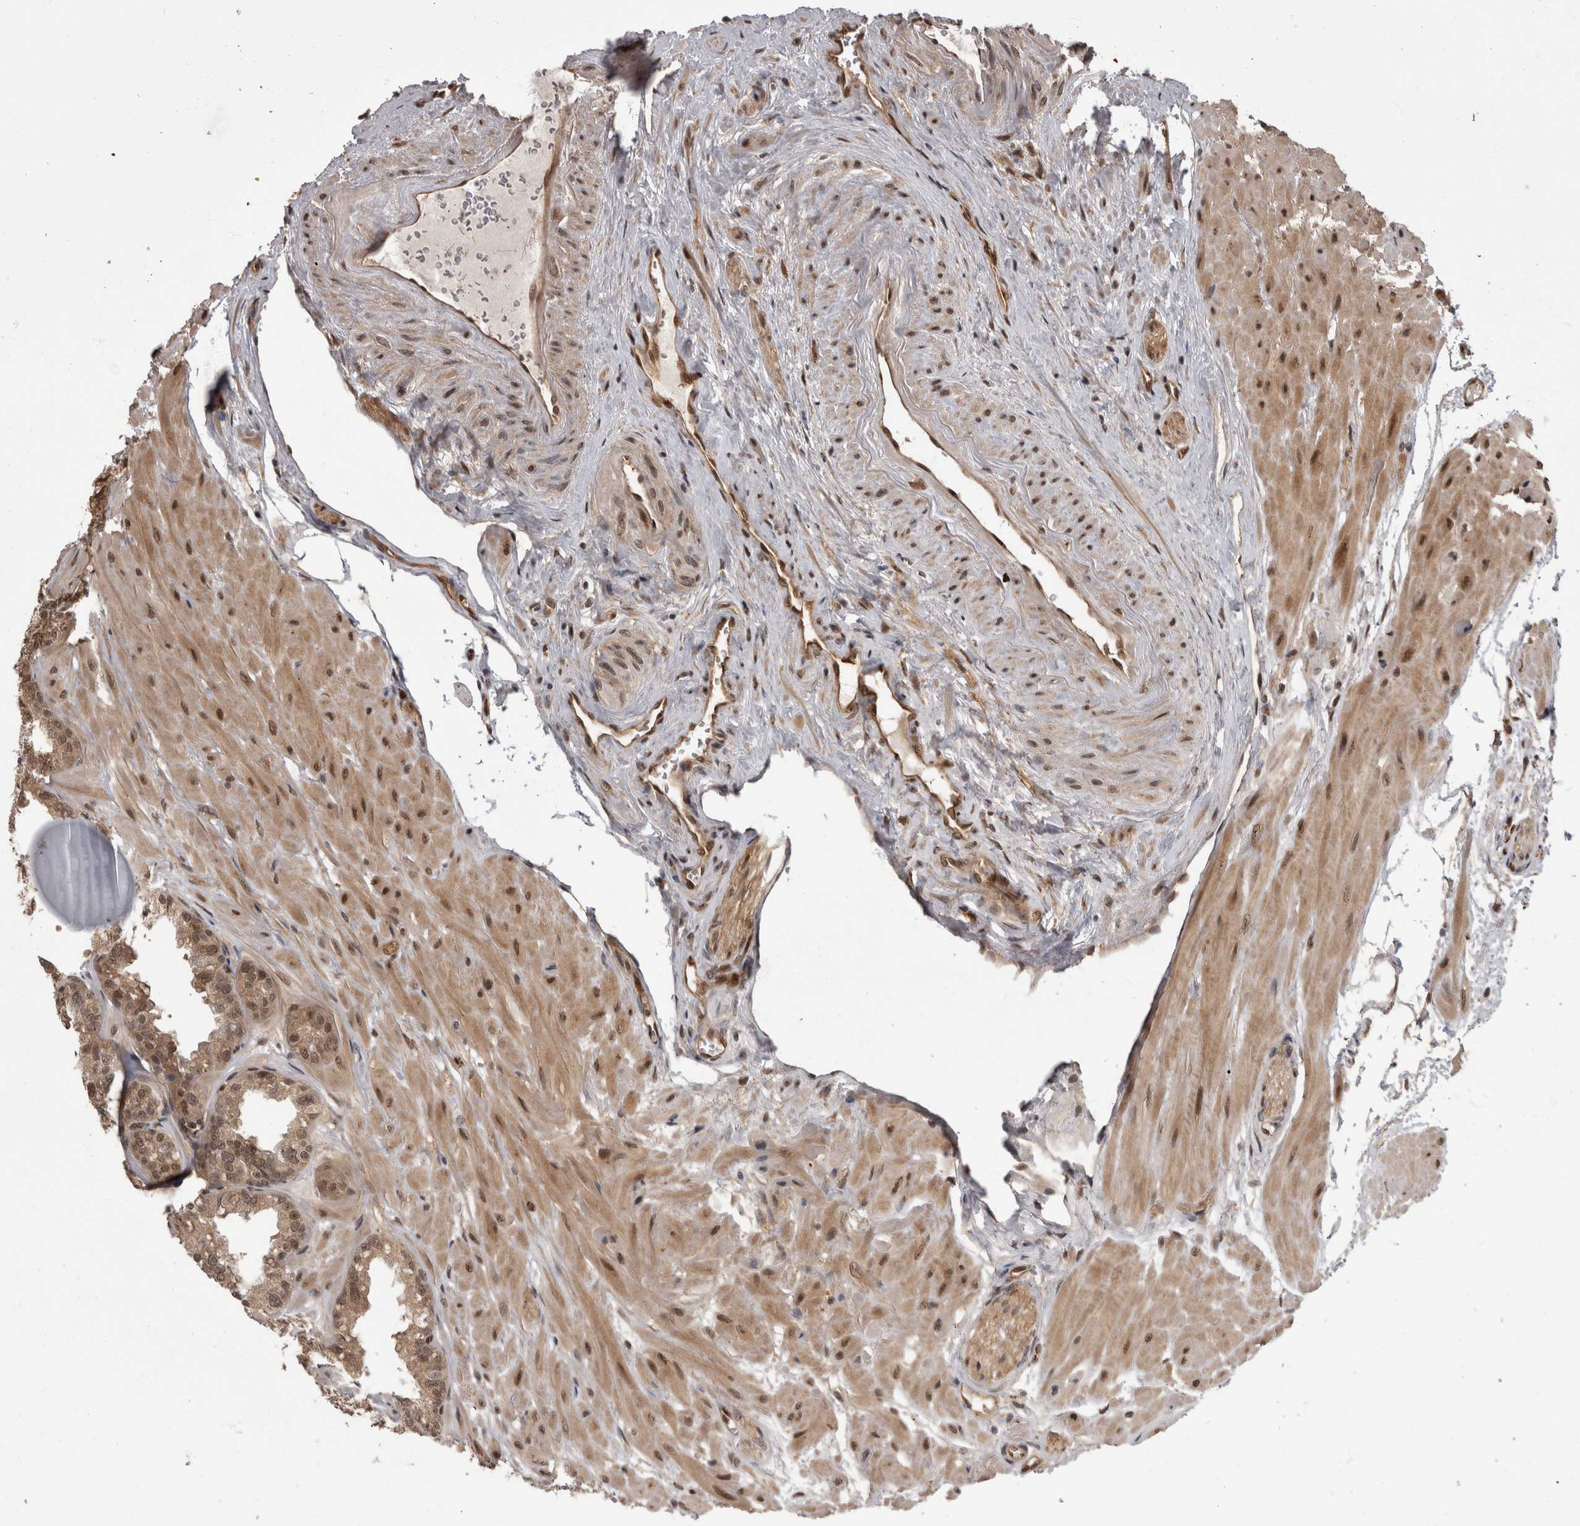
{"staining": {"intensity": "moderate", "quantity": ">75%", "location": "cytoplasmic/membranous,nuclear"}, "tissue": "seminal vesicle", "cell_type": "Glandular cells", "image_type": "normal", "snomed": [{"axis": "morphology", "description": "Normal tissue, NOS"}, {"axis": "topography", "description": "Prostate"}, {"axis": "topography", "description": "Seminal veicle"}], "caption": "Protein staining shows moderate cytoplasmic/membranous,nuclear positivity in approximately >75% of glandular cells in benign seminal vesicle. Ihc stains the protein of interest in brown and the nuclei are stained blue.", "gene": "AKT3", "patient": {"sex": "male", "age": 51}}